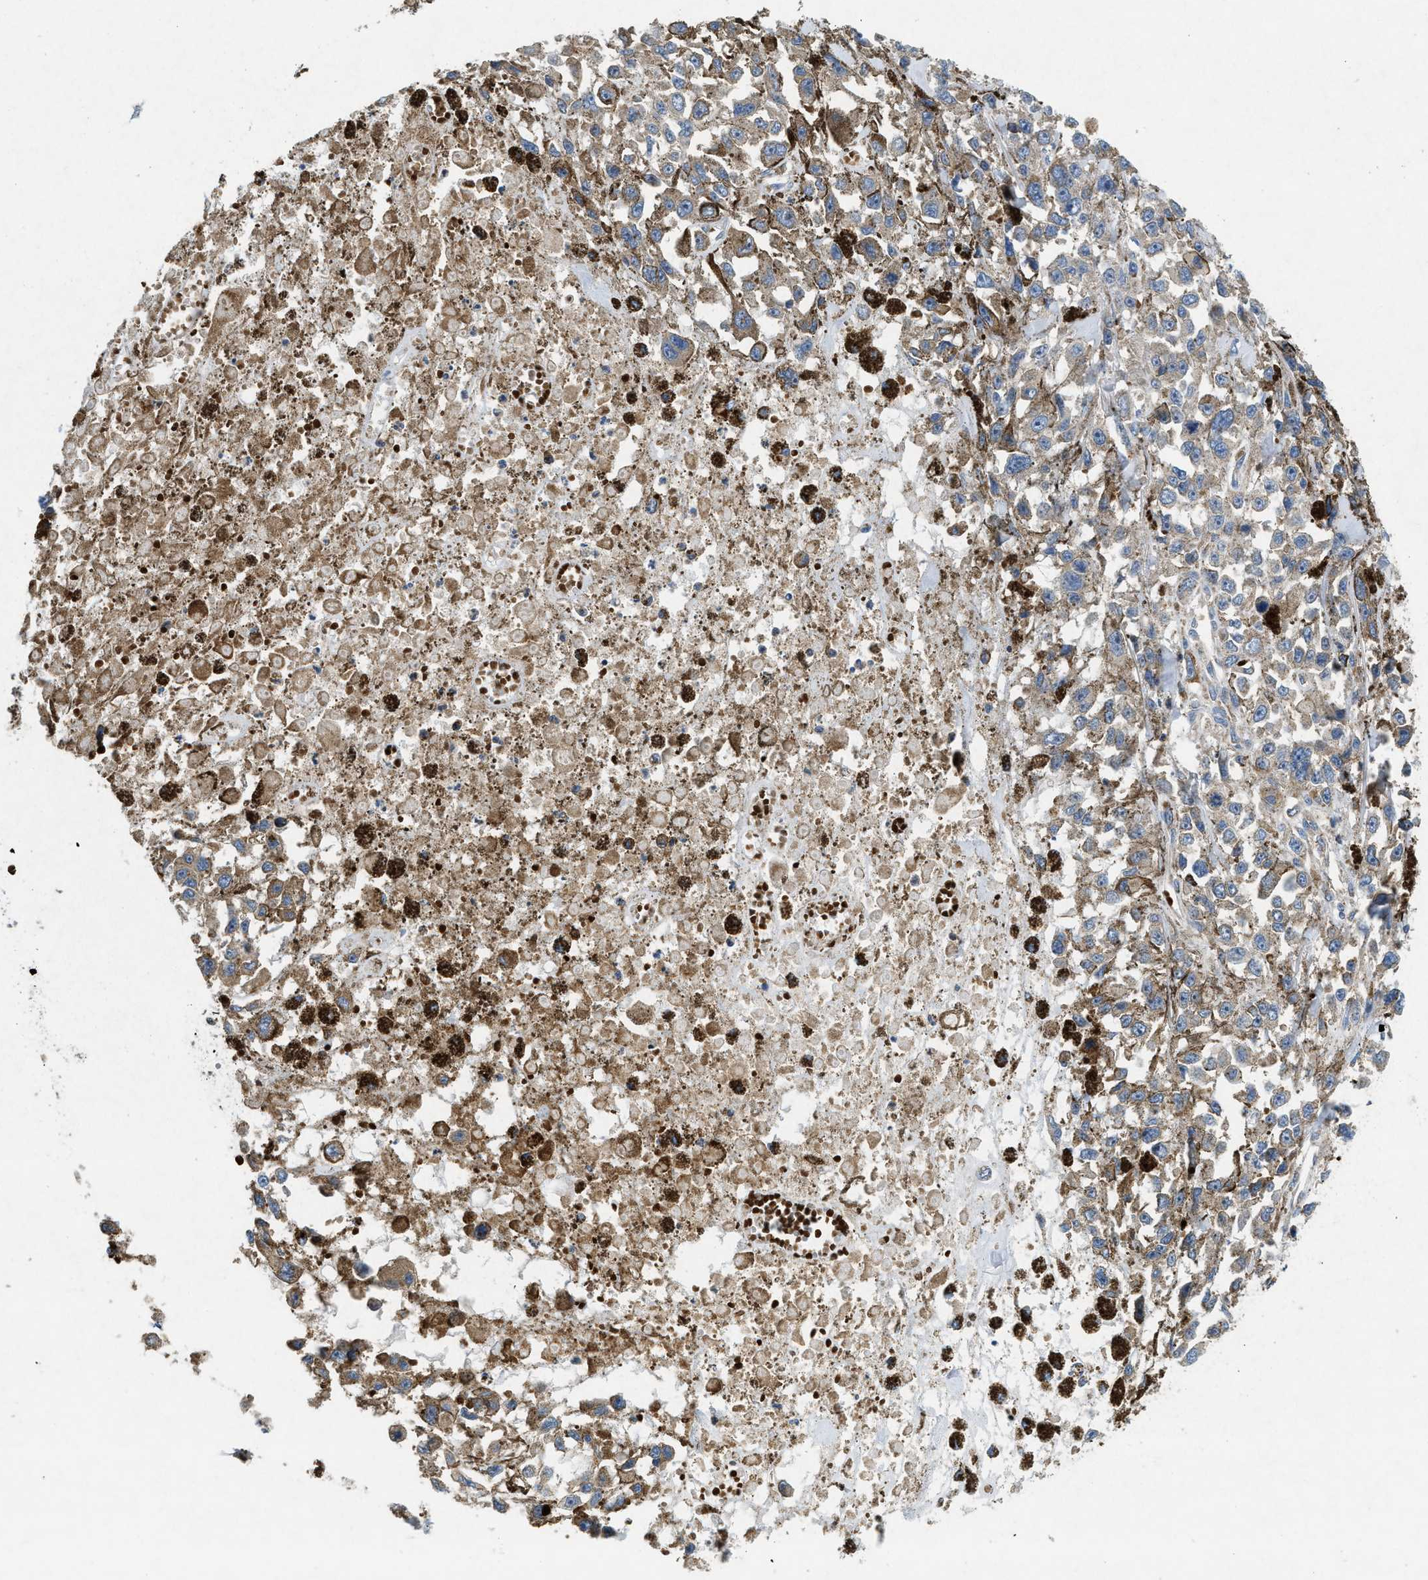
{"staining": {"intensity": "moderate", "quantity": "25%-75%", "location": "cytoplasmic/membranous"}, "tissue": "melanoma", "cell_type": "Tumor cells", "image_type": "cancer", "snomed": [{"axis": "morphology", "description": "Malignant melanoma, Metastatic site"}, {"axis": "topography", "description": "Lymph node"}], "caption": "Protein expression analysis of melanoma shows moderate cytoplasmic/membranous staining in about 25%-75% of tumor cells. The staining is performed using DAB brown chromogen to label protein expression. The nuclei are counter-stained blue using hematoxylin.", "gene": "CSPG4", "patient": {"sex": "male", "age": 59}}